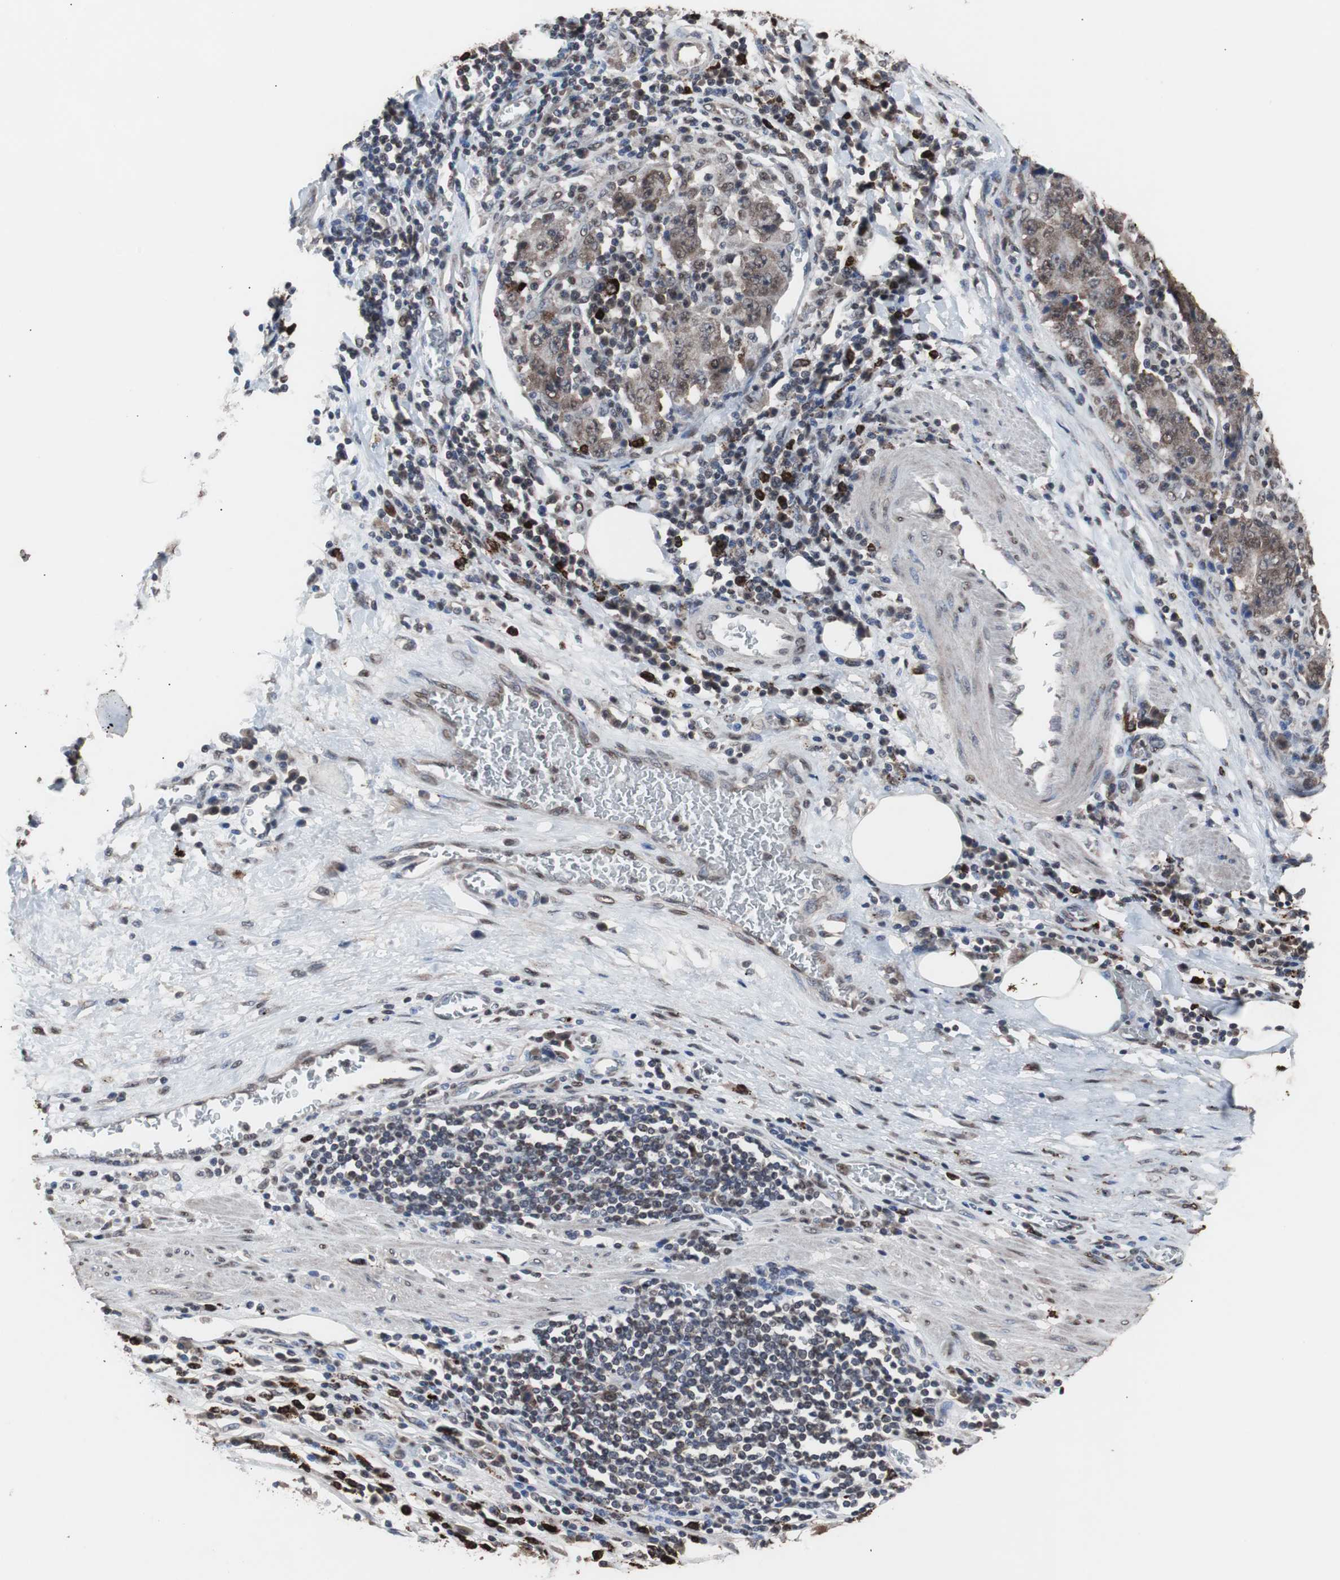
{"staining": {"intensity": "moderate", "quantity": ">75%", "location": "cytoplasmic/membranous"}, "tissue": "stomach cancer", "cell_type": "Tumor cells", "image_type": "cancer", "snomed": [{"axis": "morphology", "description": "Normal tissue, NOS"}, {"axis": "morphology", "description": "Adenocarcinoma, NOS"}, {"axis": "topography", "description": "Stomach, upper"}, {"axis": "topography", "description": "Stomach"}], "caption": "Human stomach cancer (adenocarcinoma) stained for a protein (brown) reveals moderate cytoplasmic/membranous positive staining in about >75% of tumor cells.", "gene": "MED27", "patient": {"sex": "male", "age": 59}}